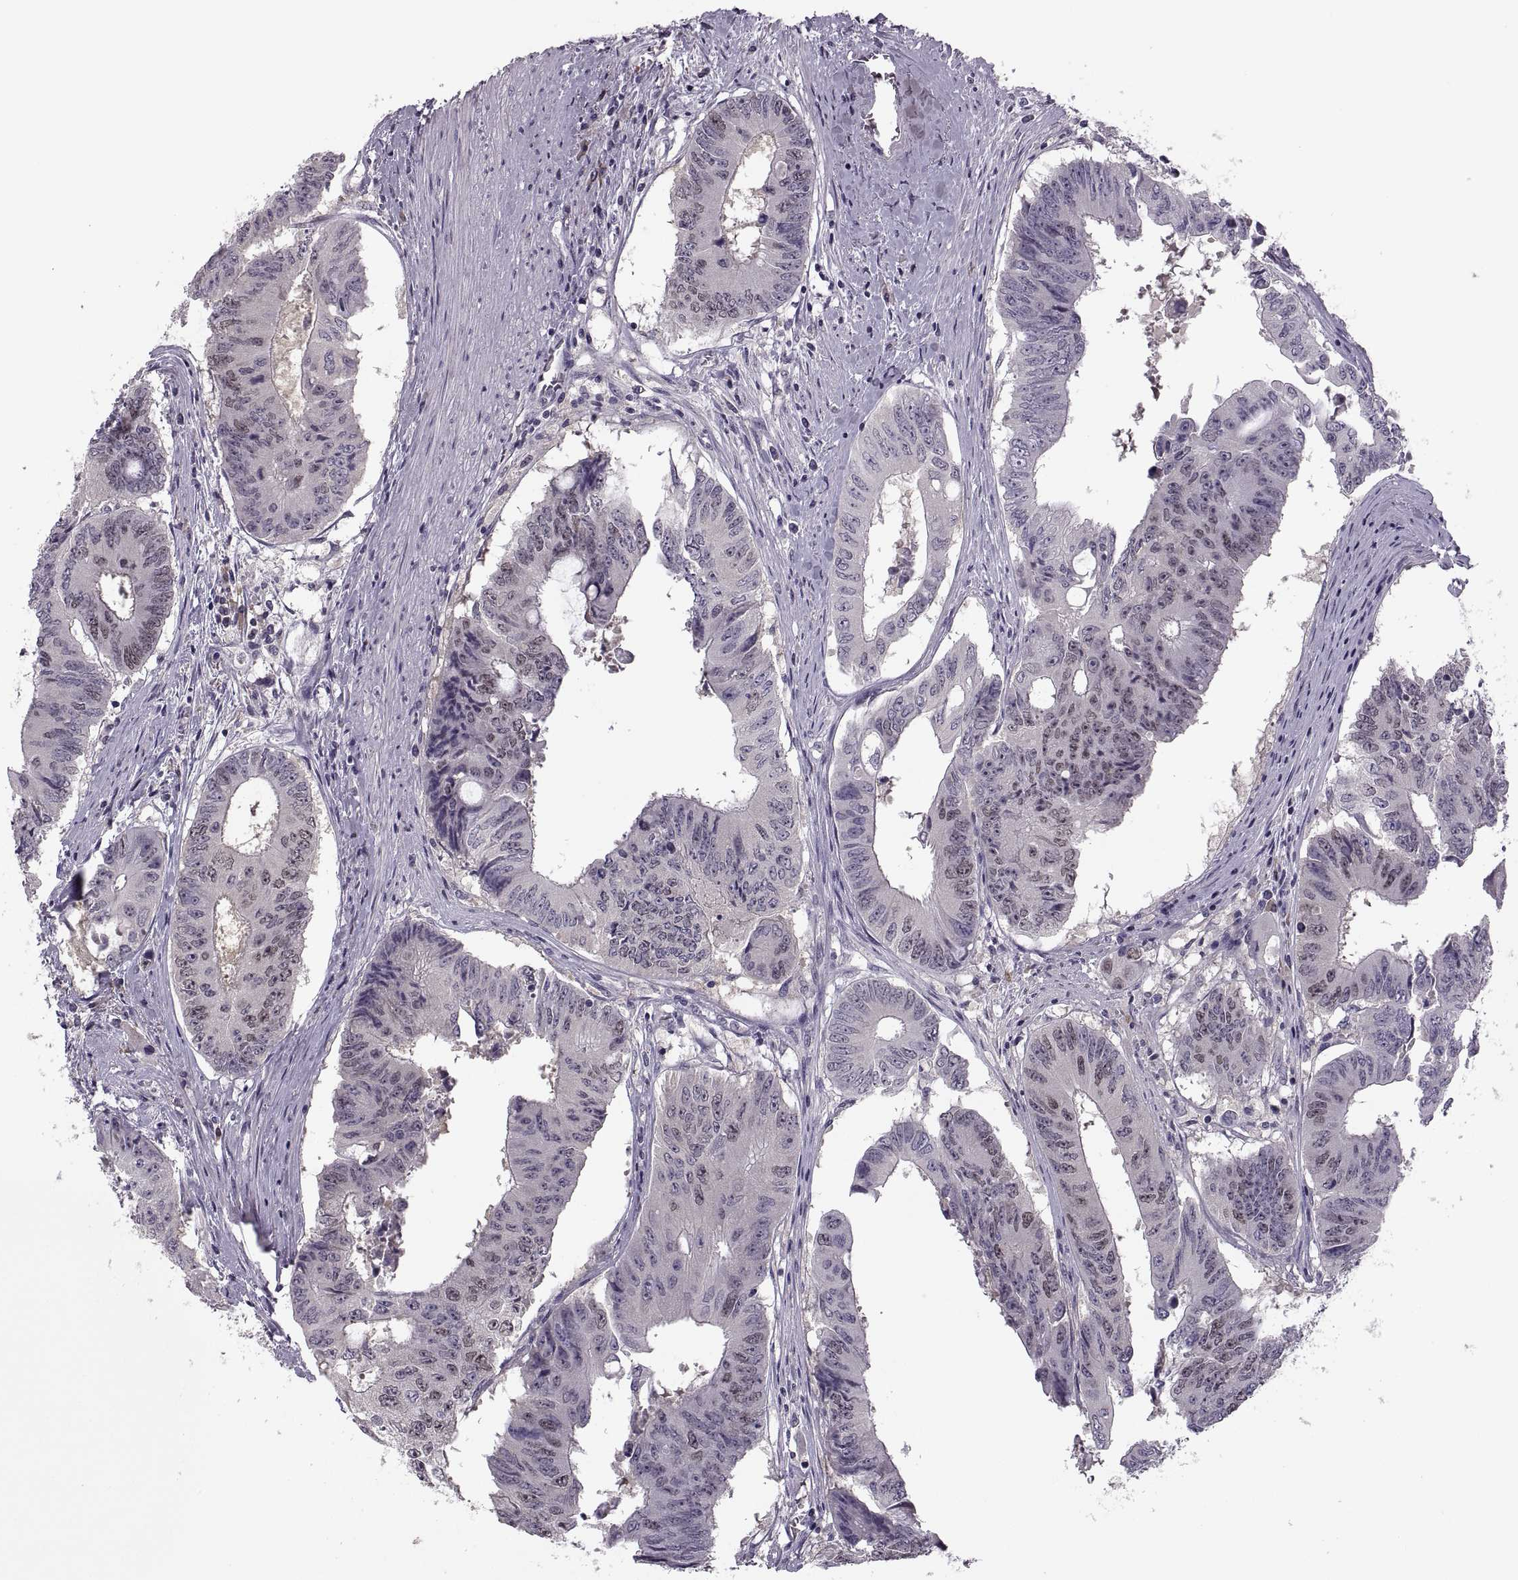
{"staining": {"intensity": "negative", "quantity": "none", "location": "none"}, "tissue": "colorectal cancer", "cell_type": "Tumor cells", "image_type": "cancer", "snomed": [{"axis": "morphology", "description": "Adenocarcinoma, NOS"}, {"axis": "topography", "description": "Rectum"}], "caption": "Tumor cells are negative for brown protein staining in colorectal cancer.", "gene": "CACNA1F", "patient": {"sex": "male", "age": 59}}